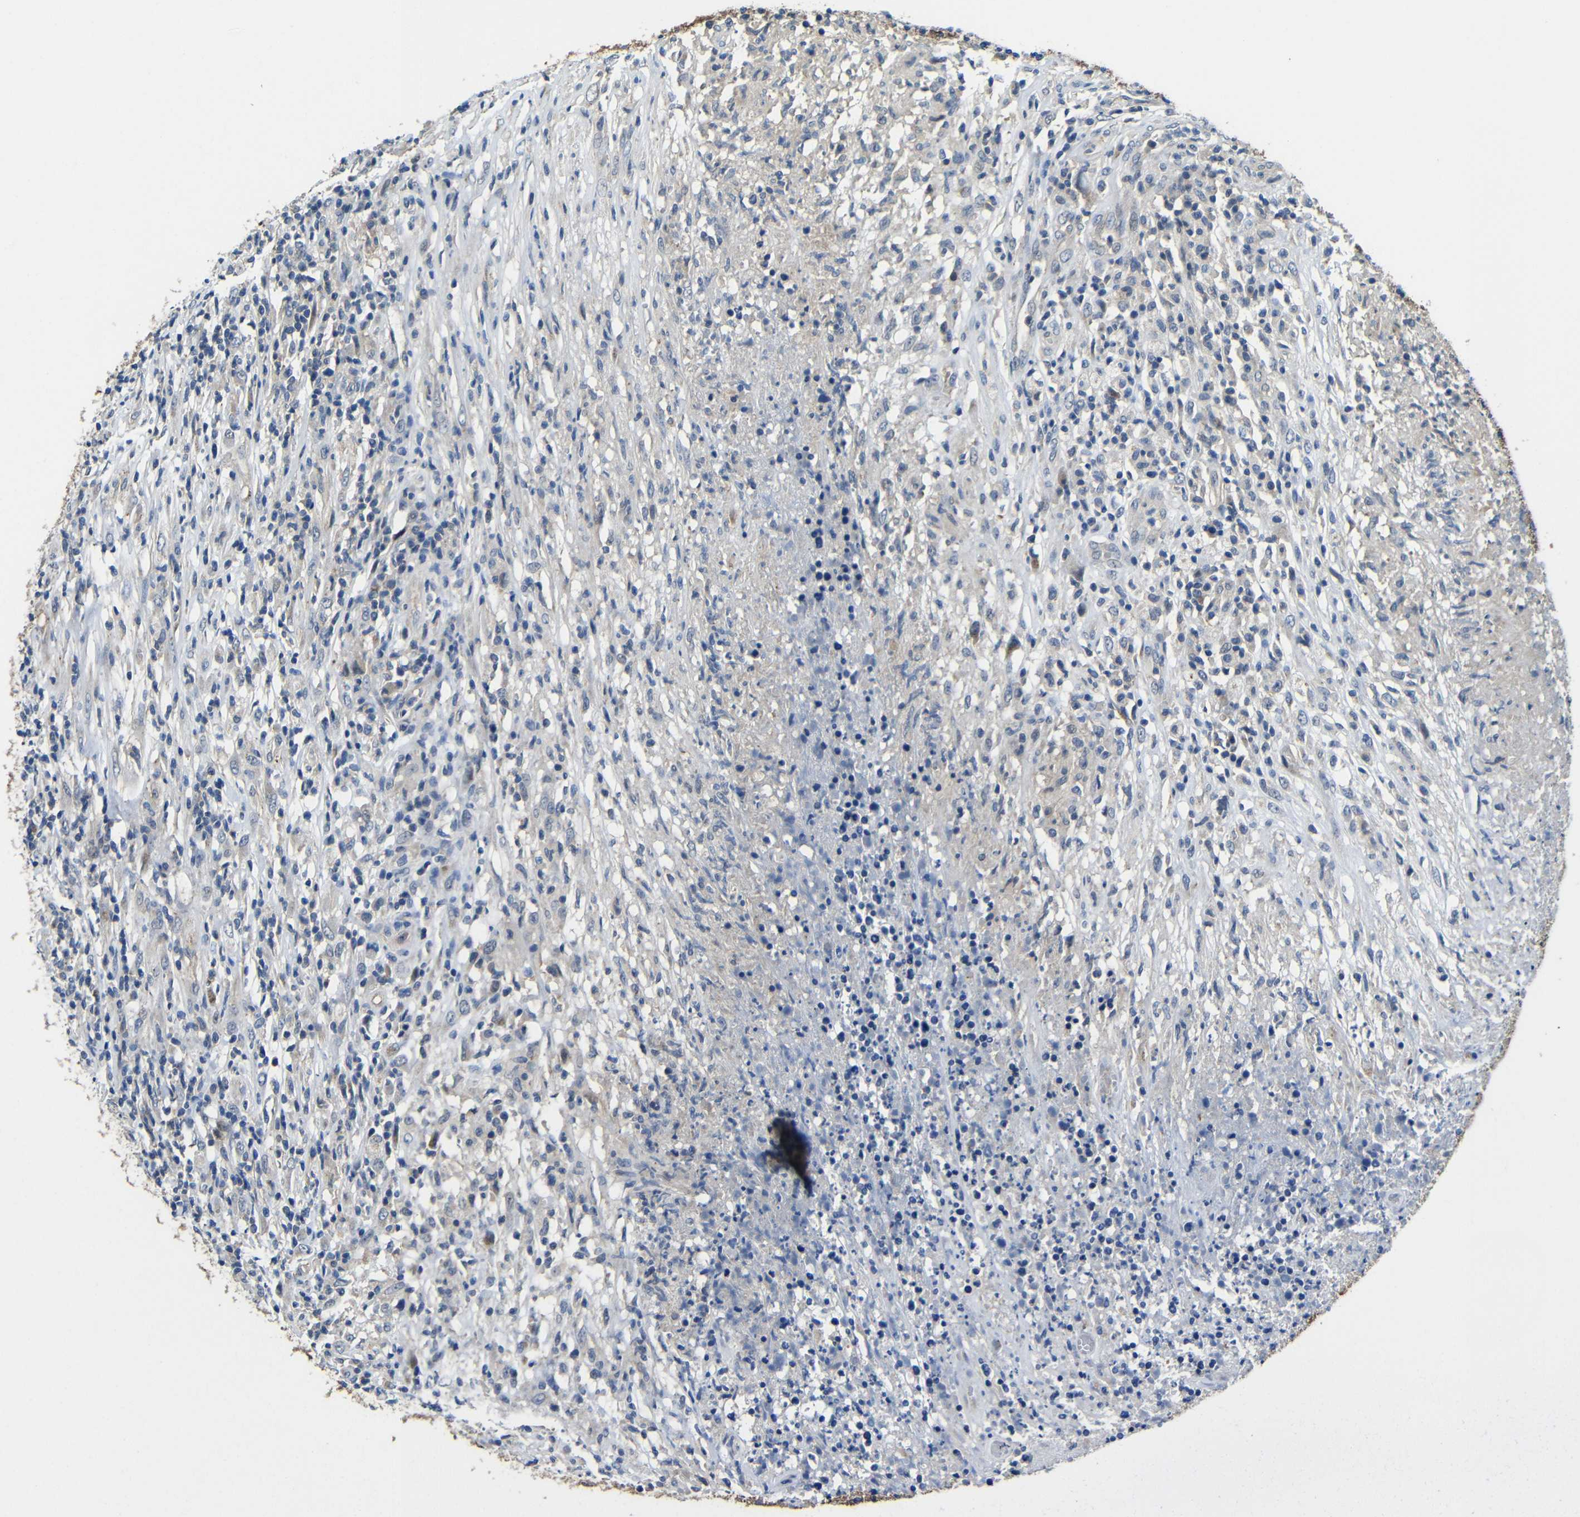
{"staining": {"intensity": "negative", "quantity": "none", "location": "none"}, "tissue": "lymphoma", "cell_type": "Tumor cells", "image_type": "cancer", "snomed": [{"axis": "morphology", "description": "Malignant lymphoma, non-Hodgkin's type, High grade"}, {"axis": "topography", "description": "Lymph node"}], "caption": "Immunohistochemistry (IHC) of lymphoma demonstrates no staining in tumor cells. (Brightfield microscopy of DAB immunohistochemistry (IHC) at high magnification).", "gene": "ZNF90", "patient": {"sex": "female", "age": 84}}